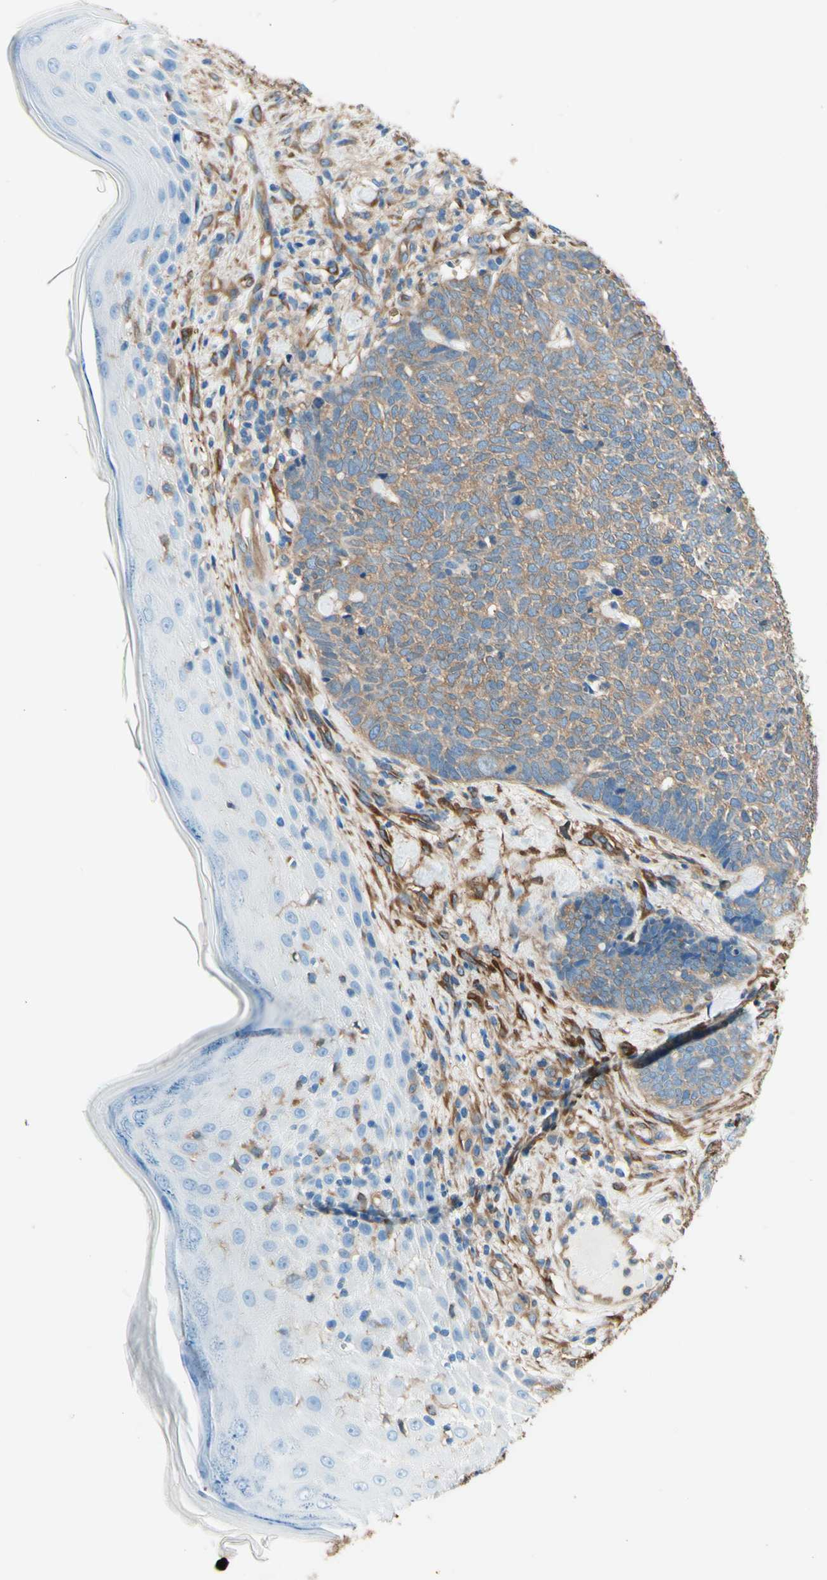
{"staining": {"intensity": "moderate", "quantity": ">75%", "location": "cytoplasmic/membranous"}, "tissue": "skin cancer", "cell_type": "Tumor cells", "image_type": "cancer", "snomed": [{"axis": "morphology", "description": "Basal cell carcinoma"}, {"axis": "topography", "description": "Skin"}], "caption": "The histopathology image reveals staining of basal cell carcinoma (skin), revealing moderate cytoplasmic/membranous protein positivity (brown color) within tumor cells.", "gene": "DPYSL3", "patient": {"sex": "female", "age": 84}}